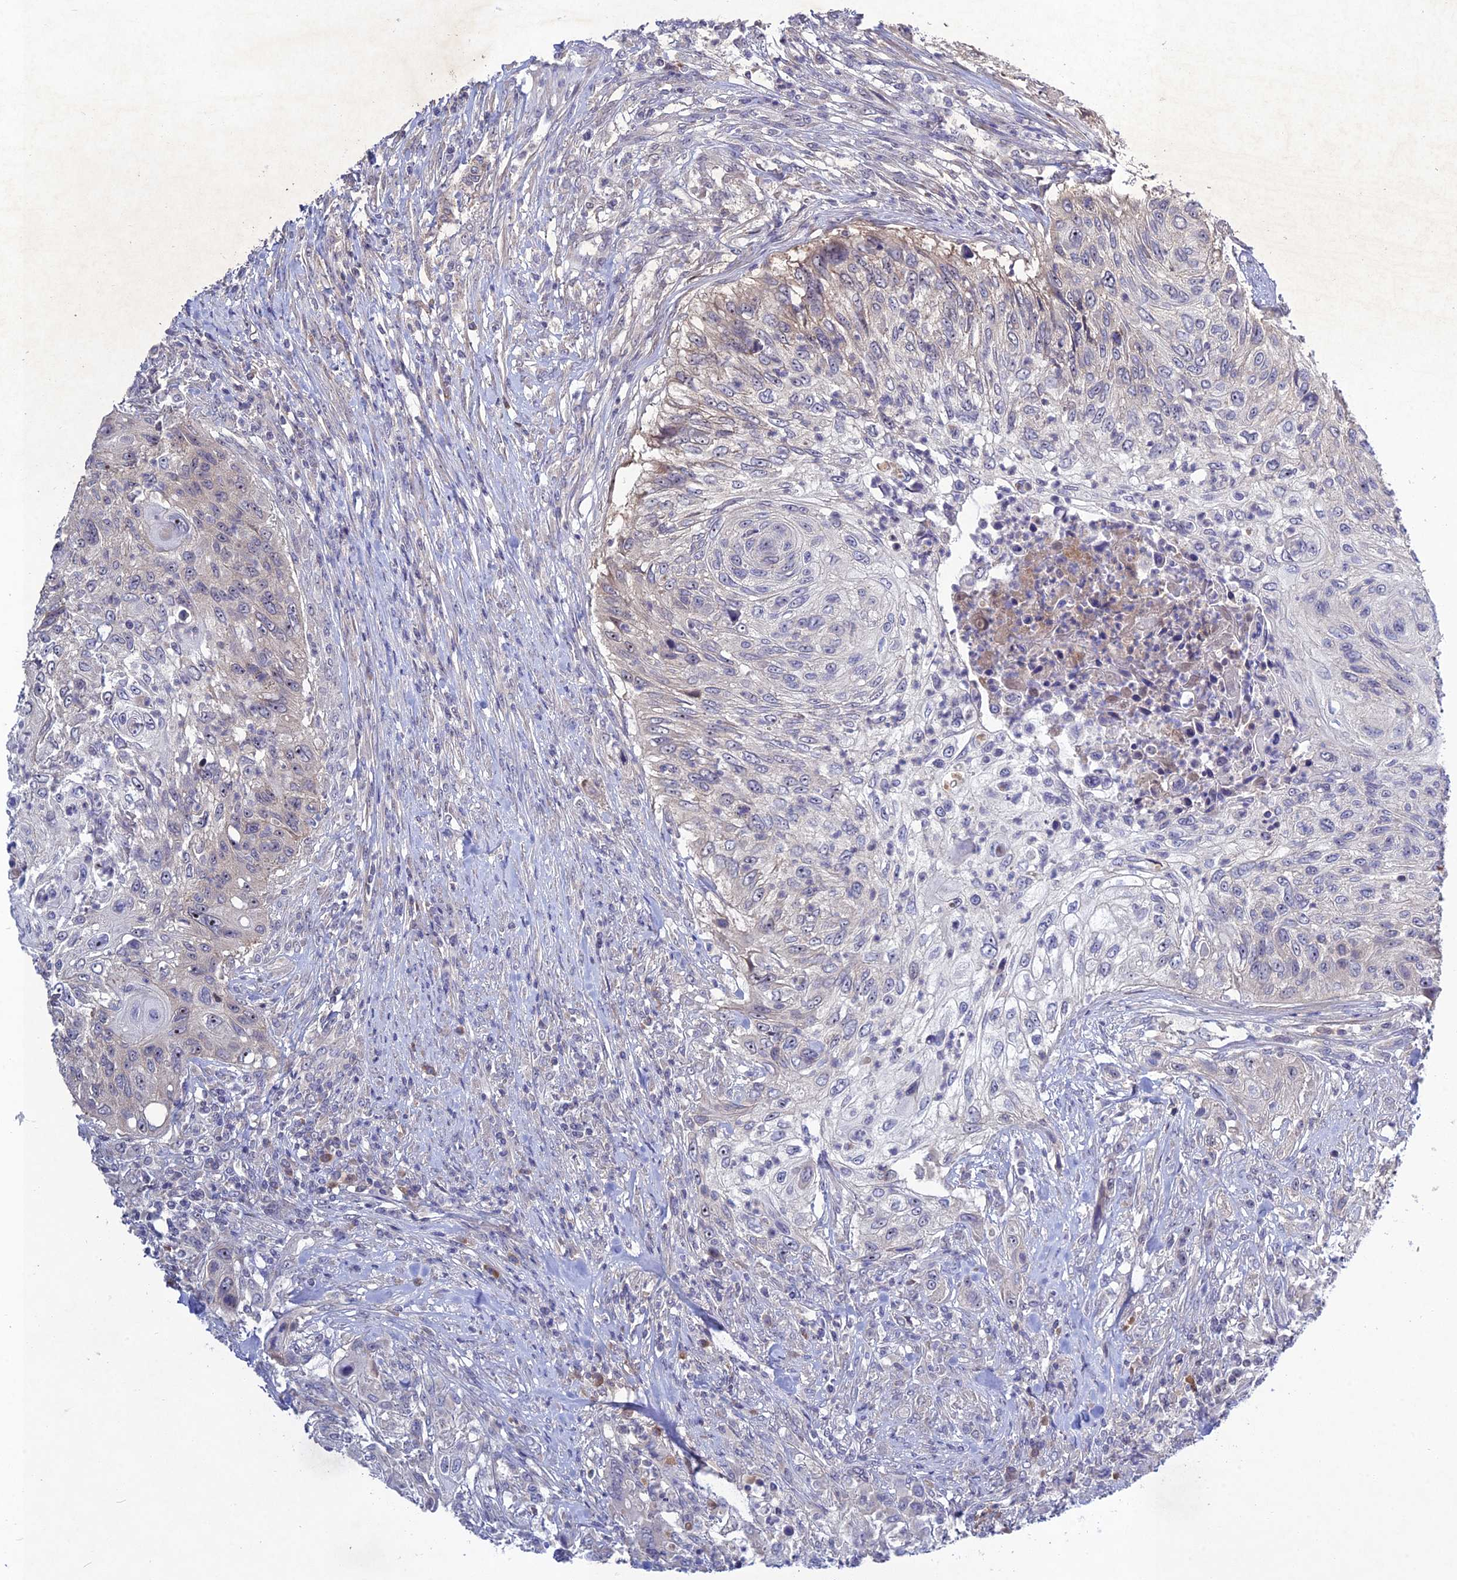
{"staining": {"intensity": "negative", "quantity": "none", "location": "none"}, "tissue": "urothelial cancer", "cell_type": "Tumor cells", "image_type": "cancer", "snomed": [{"axis": "morphology", "description": "Urothelial carcinoma, High grade"}, {"axis": "topography", "description": "Urinary bladder"}], "caption": "Immunohistochemistry of human urothelial cancer demonstrates no positivity in tumor cells.", "gene": "CHST5", "patient": {"sex": "female", "age": 60}}